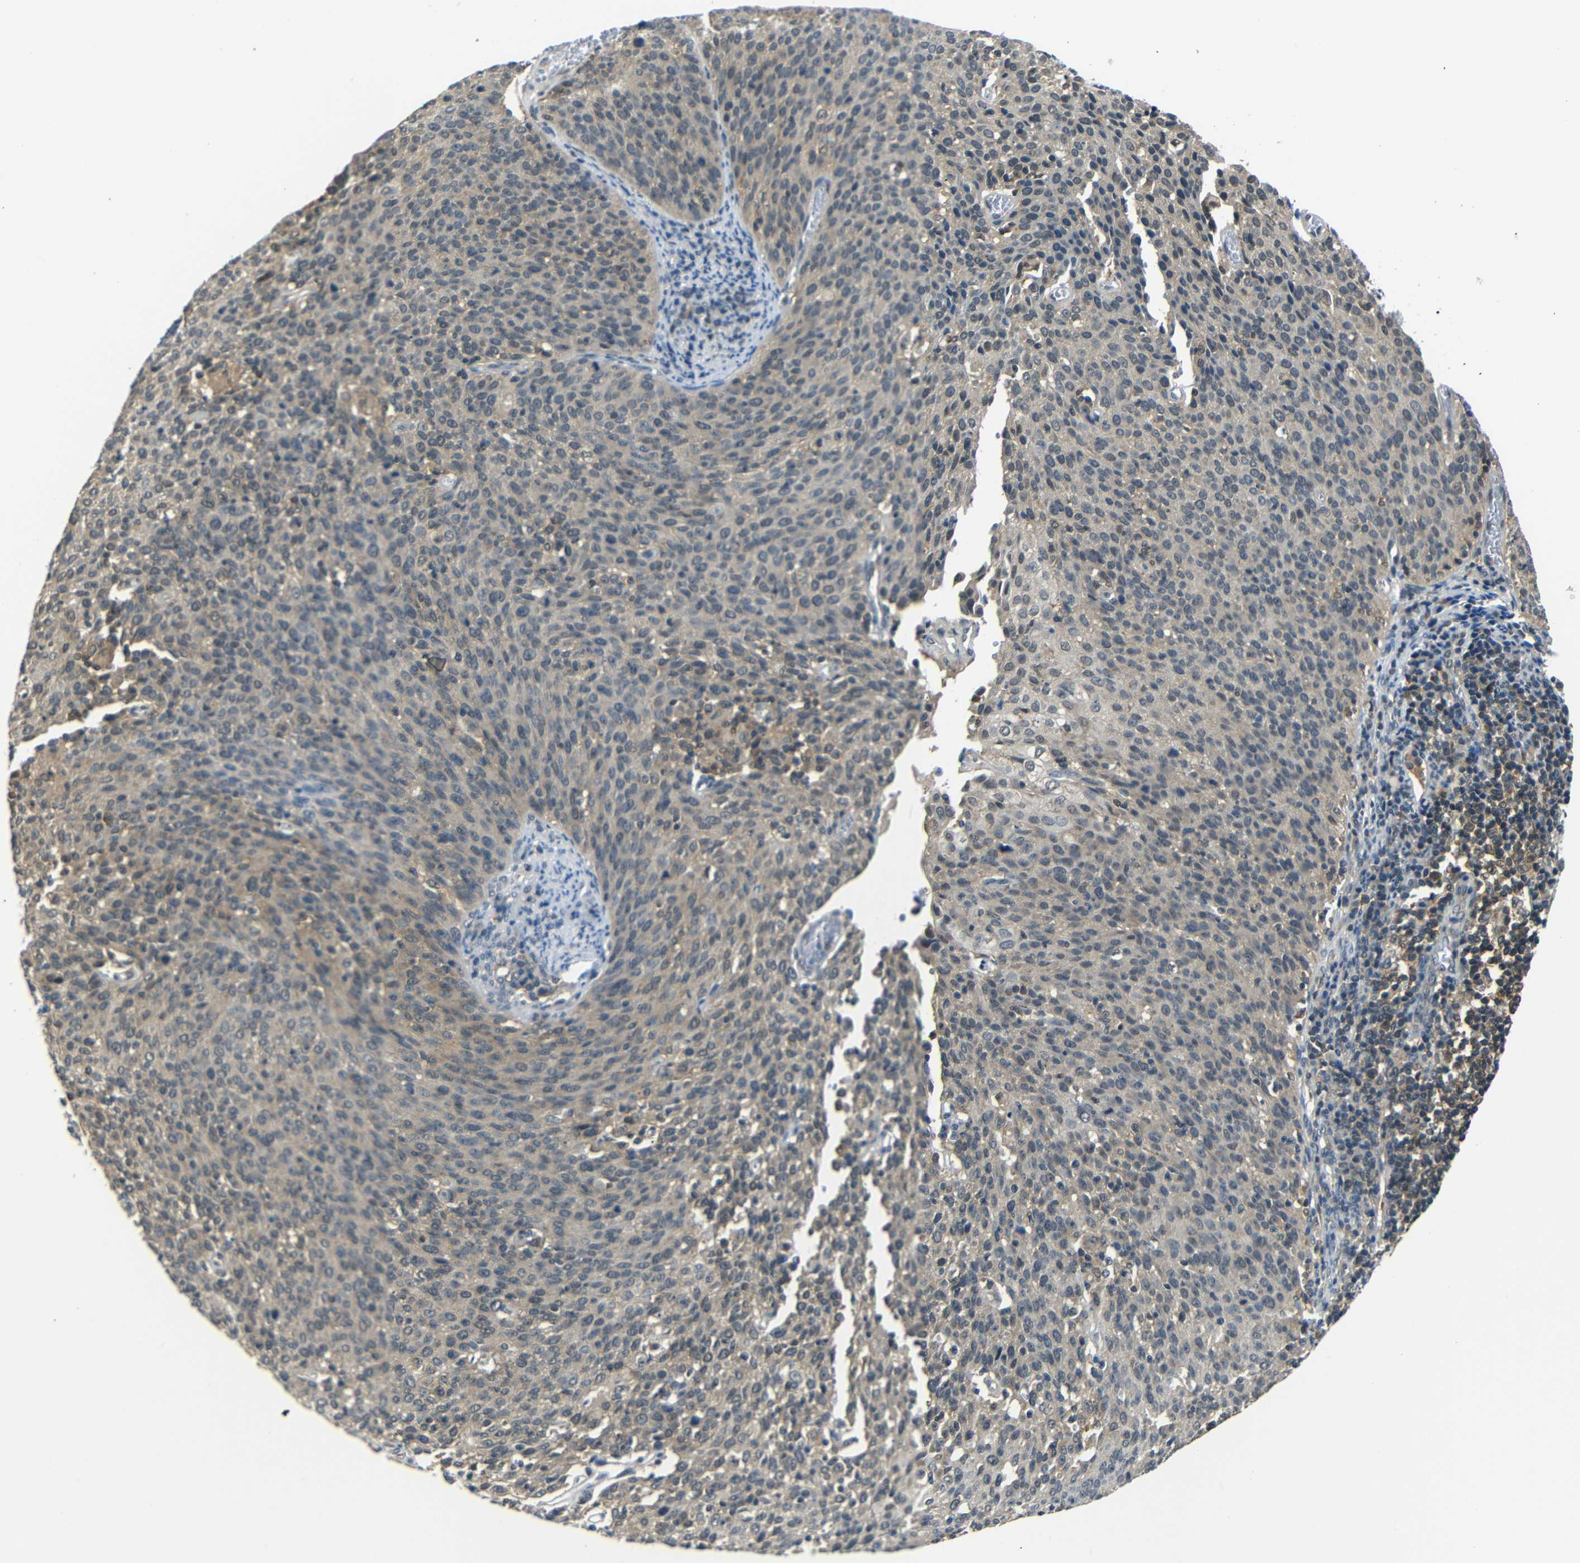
{"staining": {"intensity": "moderate", "quantity": "25%-75%", "location": "cytoplasmic/membranous"}, "tissue": "cervical cancer", "cell_type": "Tumor cells", "image_type": "cancer", "snomed": [{"axis": "morphology", "description": "Squamous cell carcinoma, NOS"}, {"axis": "topography", "description": "Cervix"}], "caption": "Protein expression analysis of human cervical cancer (squamous cell carcinoma) reveals moderate cytoplasmic/membranous staining in approximately 25%-75% of tumor cells. The staining was performed using DAB to visualize the protein expression in brown, while the nuclei were stained in blue with hematoxylin (Magnification: 20x).", "gene": "UBXN1", "patient": {"sex": "female", "age": 38}}